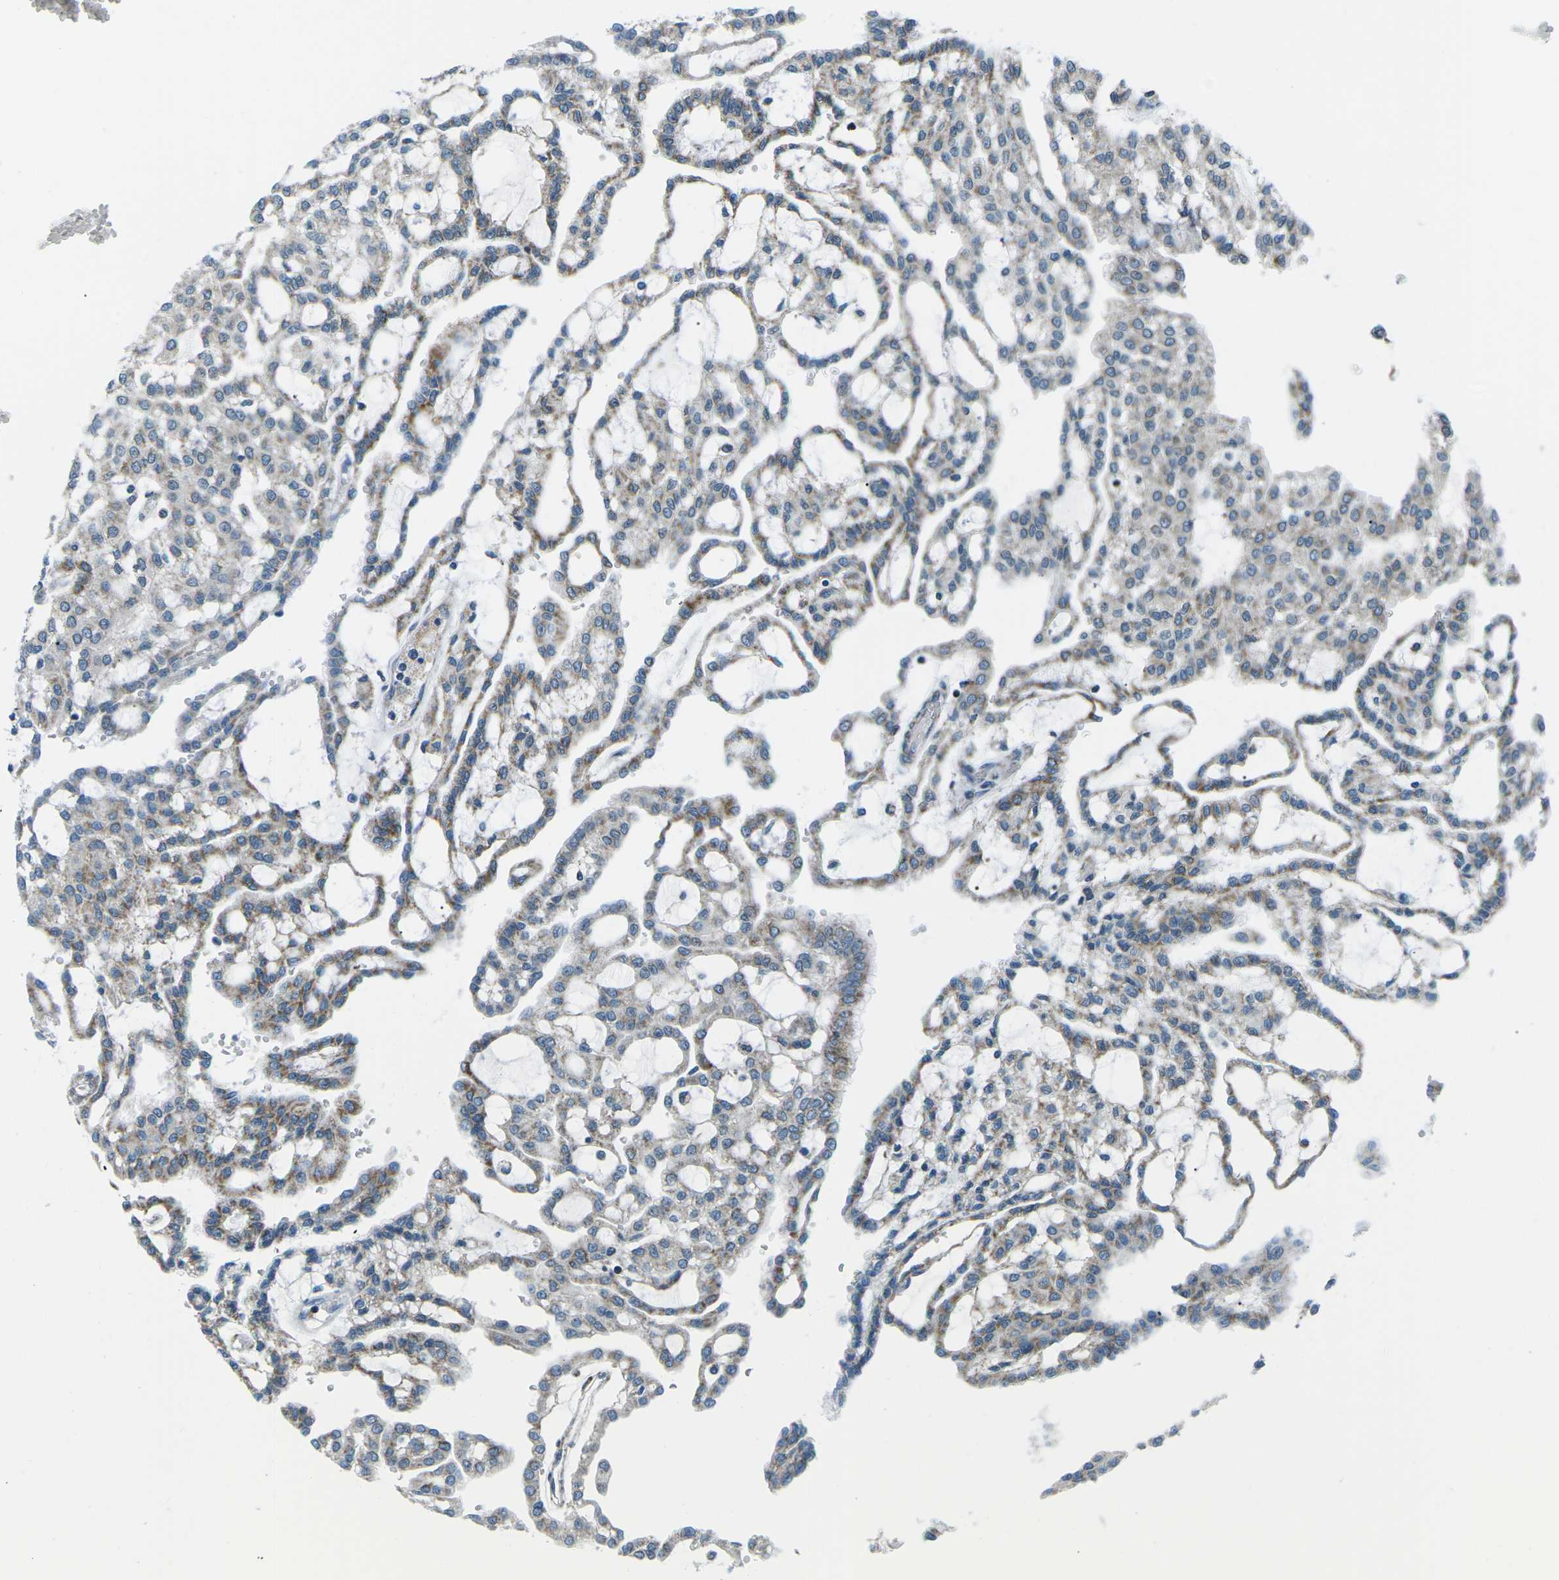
{"staining": {"intensity": "moderate", "quantity": "25%-75%", "location": "cytoplasmic/membranous"}, "tissue": "renal cancer", "cell_type": "Tumor cells", "image_type": "cancer", "snomed": [{"axis": "morphology", "description": "Adenocarcinoma, NOS"}, {"axis": "topography", "description": "Kidney"}], "caption": "Human renal cancer (adenocarcinoma) stained with a brown dye shows moderate cytoplasmic/membranous positive positivity in about 25%-75% of tumor cells.", "gene": "RFESD", "patient": {"sex": "male", "age": 63}}